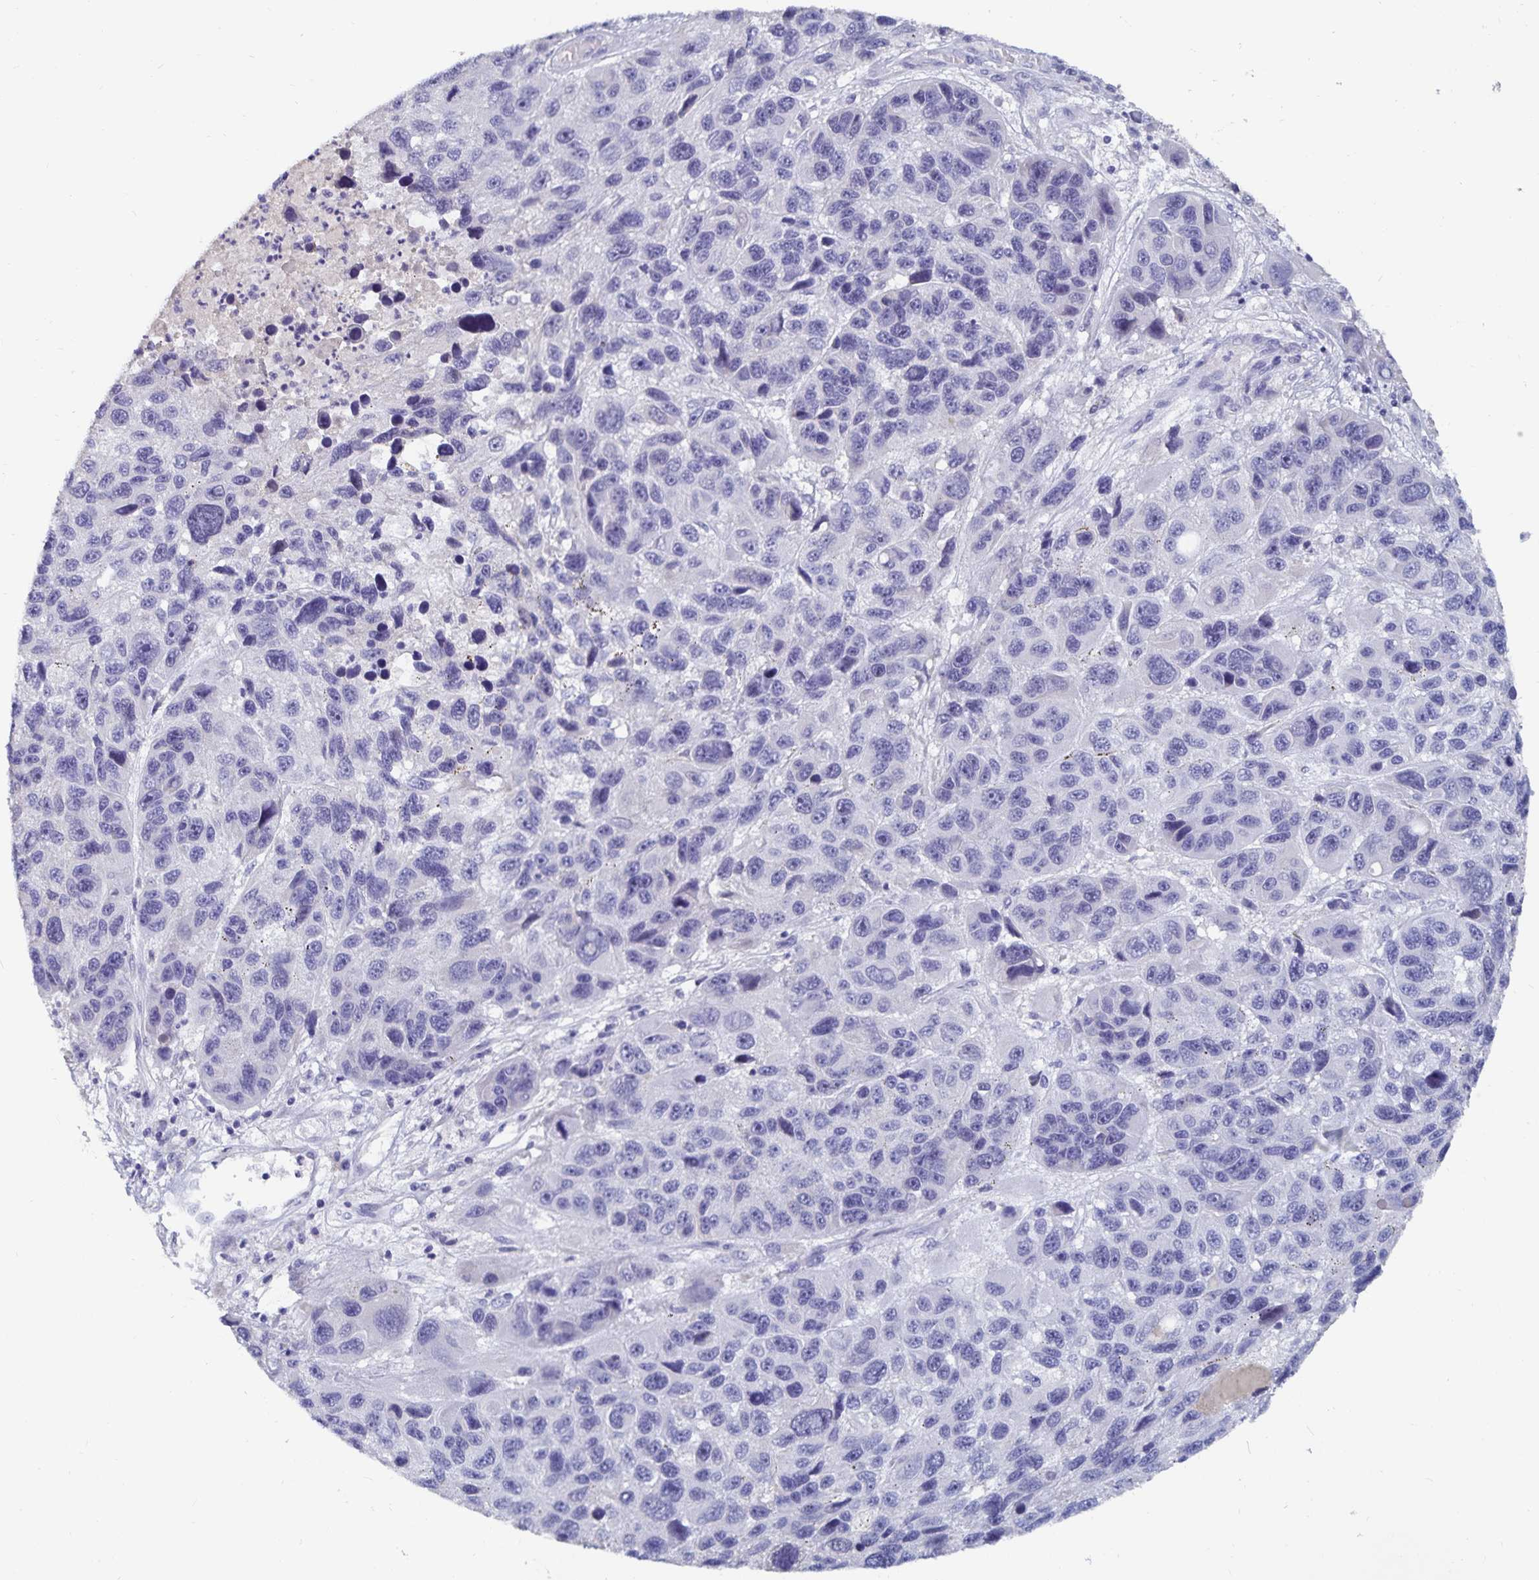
{"staining": {"intensity": "negative", "quantity": "none", "location": "none"}, "tissue": "melanoma", "cell_type": "Tumor cells", "image_type": "cancer", "snomed": [{"axis": "morphology", "description": "Malignant melanoma, NOS"}, {"axis": "topography", "description": "Skin"}], "caption": "IHC image of neoplastic tissue: melanoma stained with DAB (3,3'-diaminobenzidine) reveals no significant protein positivity in tumor cells. (DAB immunohistochemistry (IHC) visualized using brightfield microscopy, high magnification).", "gene": "CFAP69", "patient": {"sex": "male", "age": 53}}